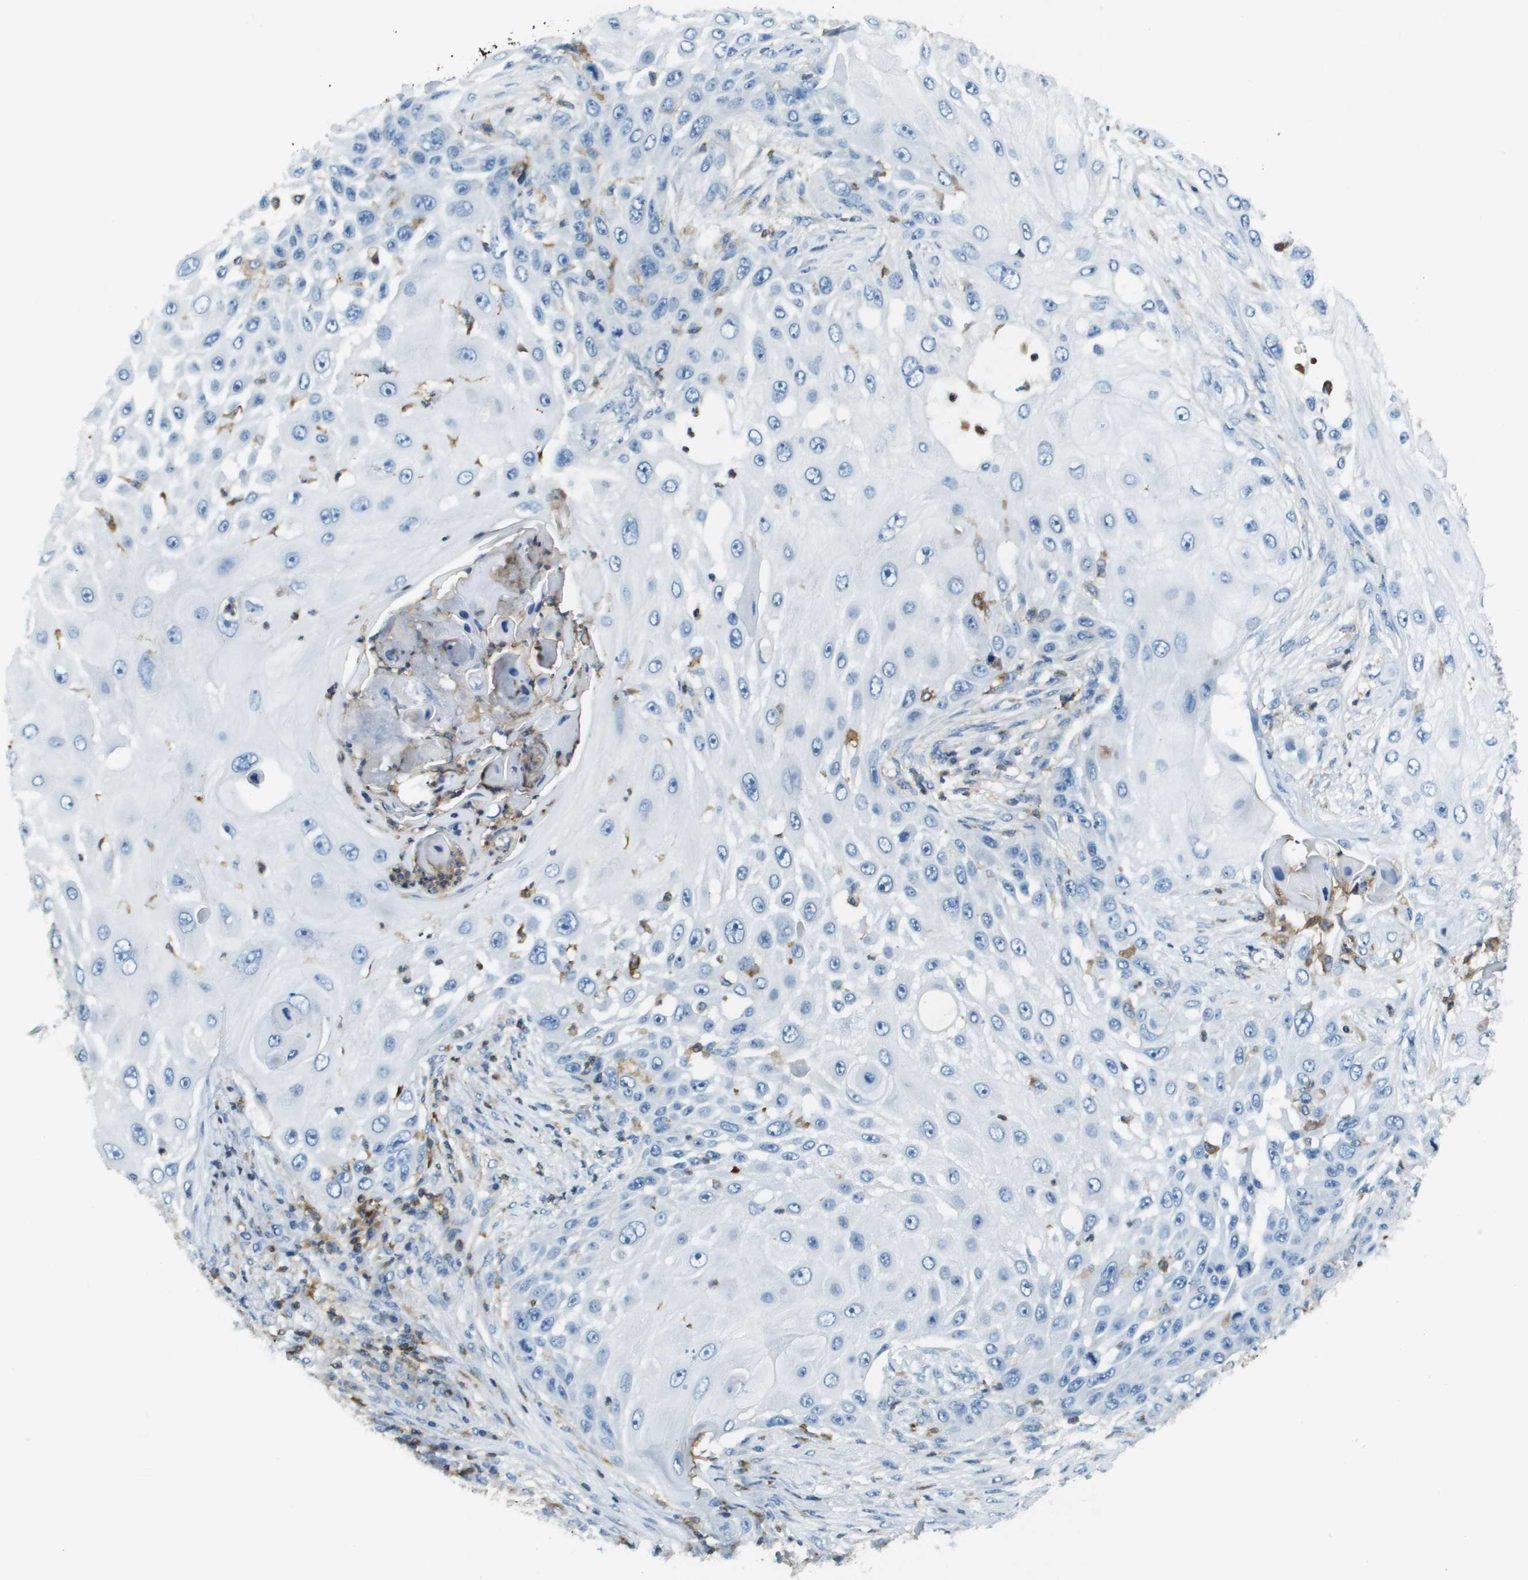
{"staining": {"intensity": "negative", "quantity": "none", "location": "none"}, "tissue": "skin cancer", "cell_type": "Tumor cells", "image_type": "cancer", "snomed": [{"axis": "morphology", "description": "Squamous cell carcinoma, NOS"}, {"axis": "topography", "description": "Skin"}], "caption": "Human skin cancer (squamous cell carcinoma) stained for a protein using IHC demonstrates no expression in tumor cells.", "gene": "APBB1IP", "patient": {"sex": "female", "age": 44}}